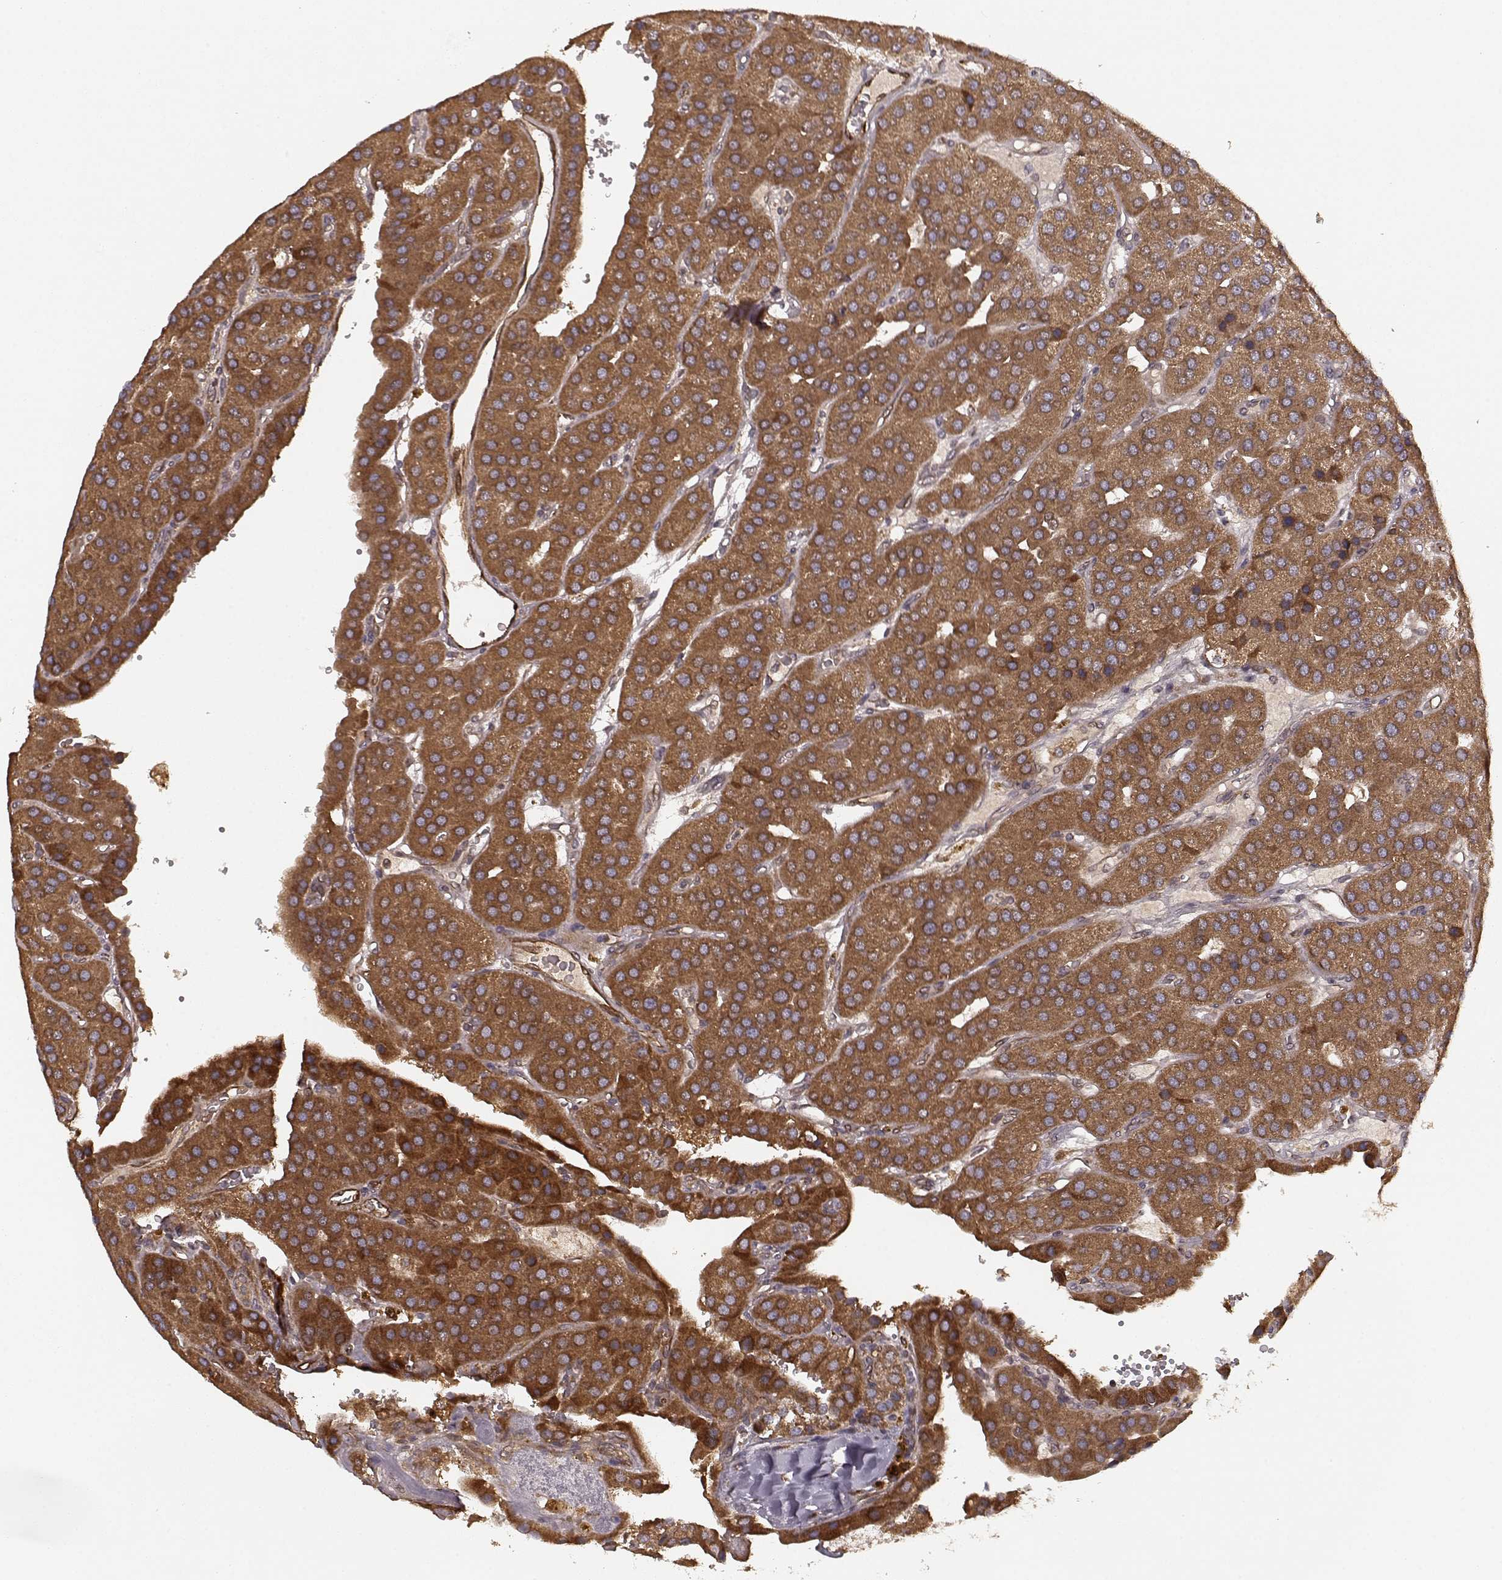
{"staining": {"intensity": "strong", "quantity": ">75%", "location": "cytoplasmic/membranous"}, "tissue": "parathyroid gland", "cell_type": "Glandular cells", "image_type": "normal", "snomed": [{"axis": "morphology", "description": "Normal tissue, NOS"}, {"axis": "morphology", "description": "Adenoma, NOS"}, {"axis": "topography", "description": "Parathyroid gland"}], "caption": "Human parathyroid gland stained with a protein marker shows strong staining in glandular cells.", "gene": "AGPAT1", "patient": {"sex": "female", "age": 86}}